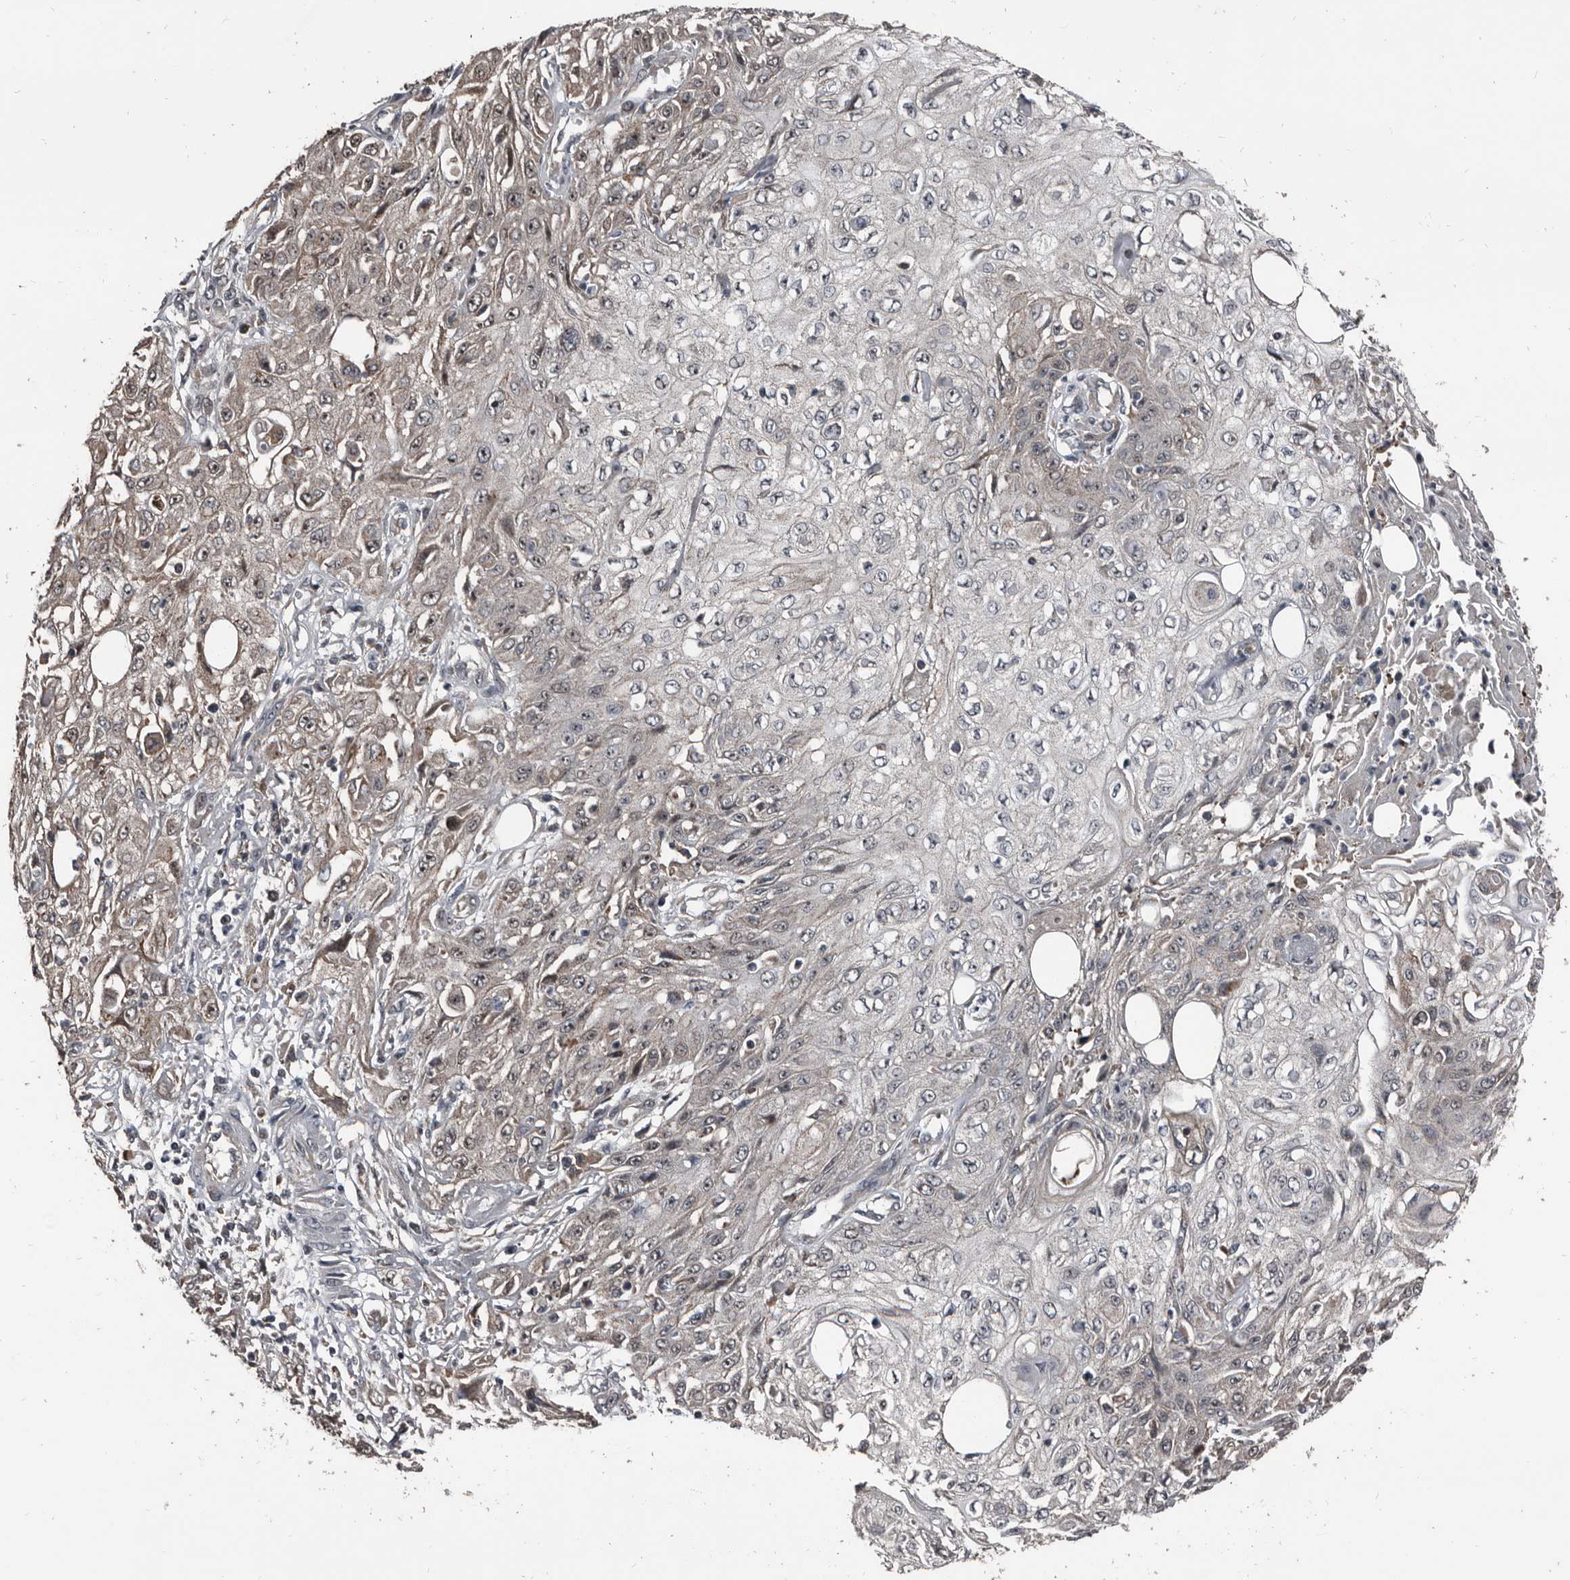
{"staining": {"intensity": "weak", "quantity": "<25%", "location": "cytoplasmic/membranous"}, "tissue": "skin cancer", "cell_type": "Tumor cells", "image_type": "cancer", "snomed": [{"axis": "morphology", "description": "Squamous cell carcinoma, NOS"}, {"axis": "morphology", "description": "Squamous cell carcinoma, metastatic, NOS"}, {"axis": "topography", "description": "Skin"}, {"axis": "topography", "description": "Lymph node"}], "caption": "Squamous cell carcinoma (skin) stained for a protein using immunohistochemistry demonstrates no expression tumor cells.", "gene": "DHPS", "patient": {"sex": "male", "age": 75}}